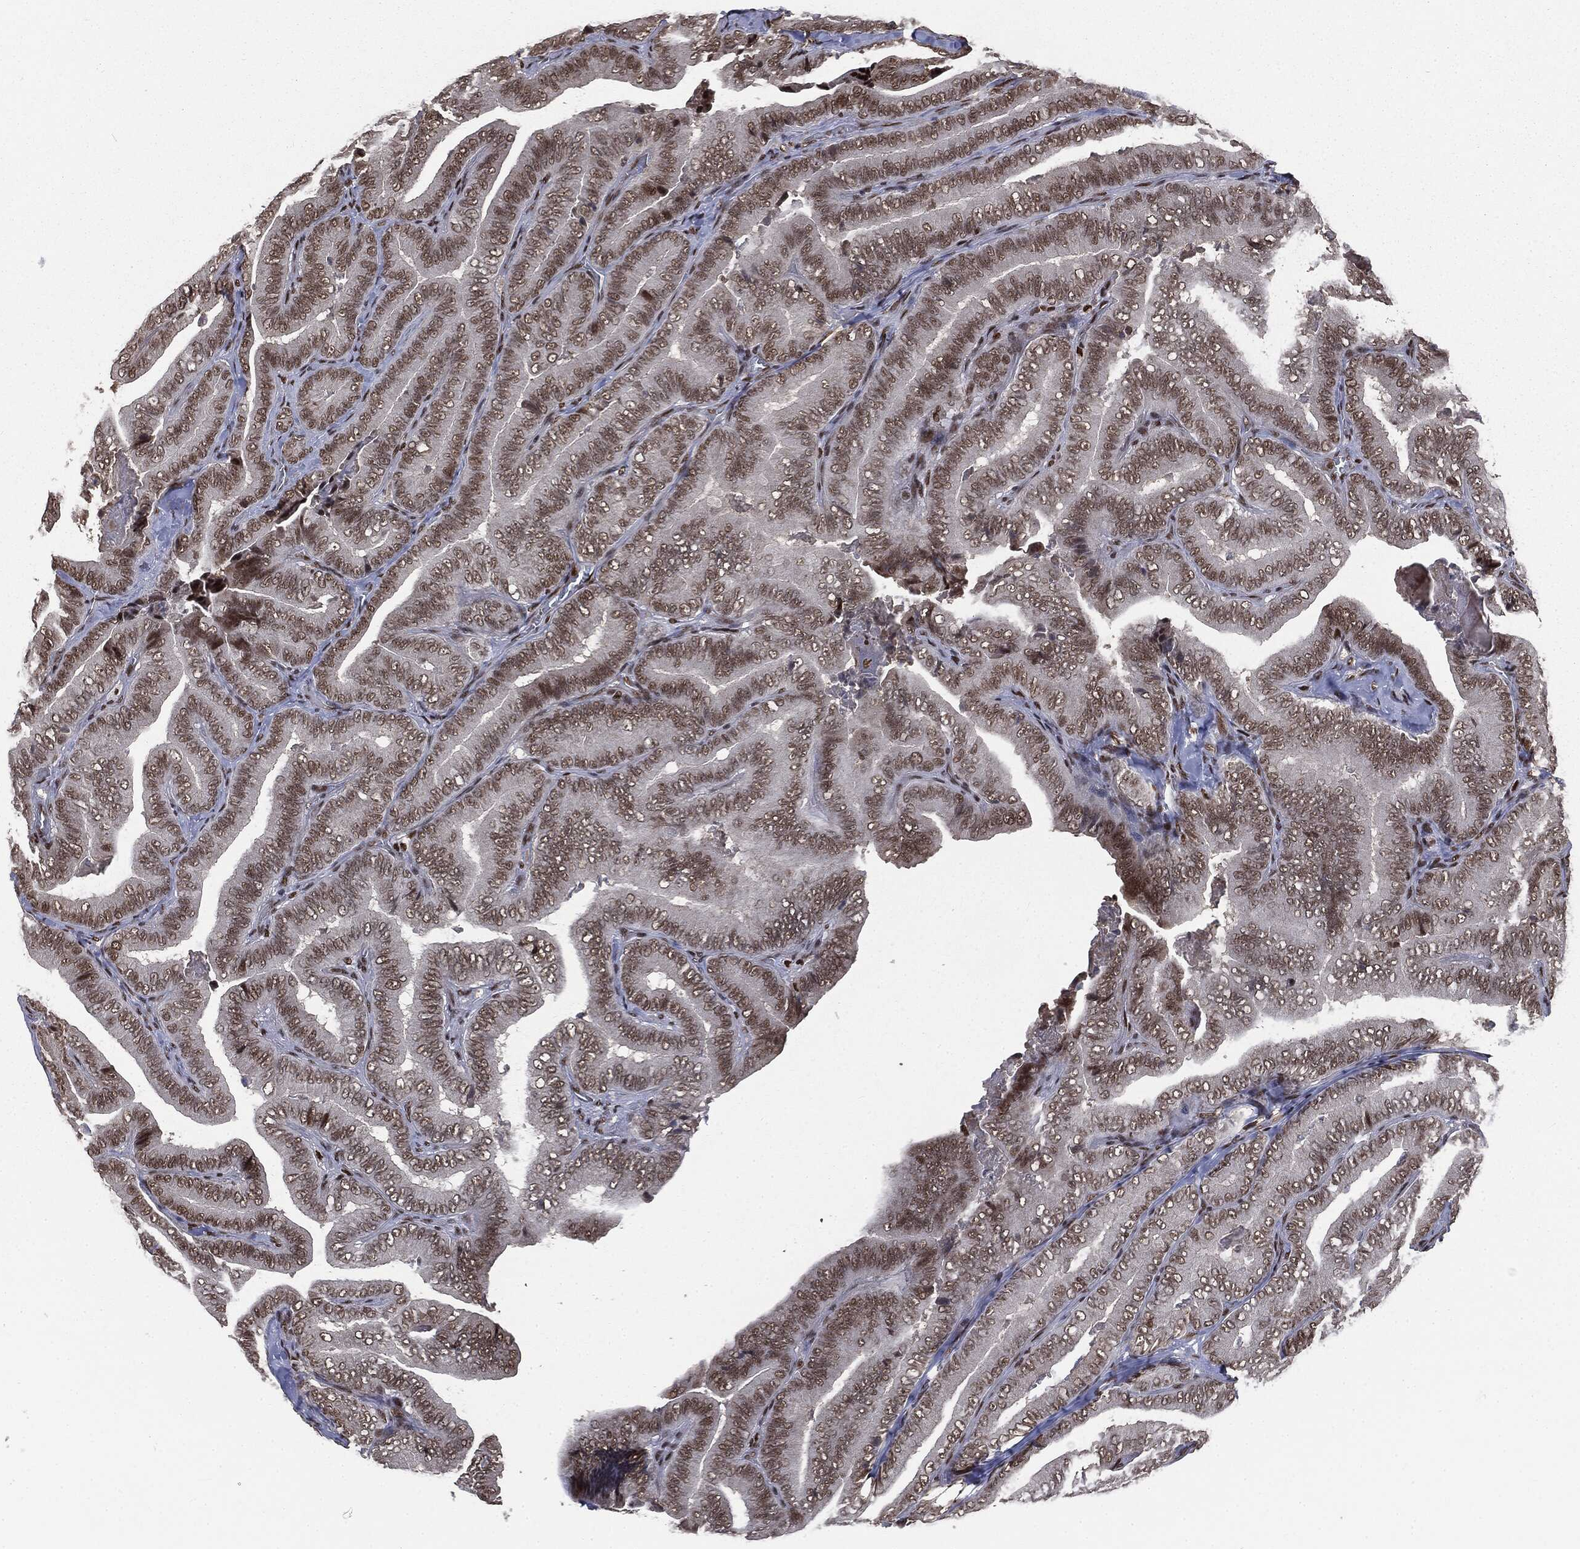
{"staining": {"intensity": "moderate", "quantity": ">75%", "location": "nuclear"}, "tissue": "thyroid cancer", "cell_type": "Tumor cells", "image_type": "cancer", "snomed": [{"axis": "morphology", "description": "Papillary adenocarcinoma, NOS"}, {"axis": "topography", "description": "Thyroid gland"}], "caption": "Moderate nuclear staining for a protein is seen in approximately >75% of tumor cells of thyroid cancer using IHC.", "gene": "DPH2", "patient": {"sex": "male", "age": 61}}